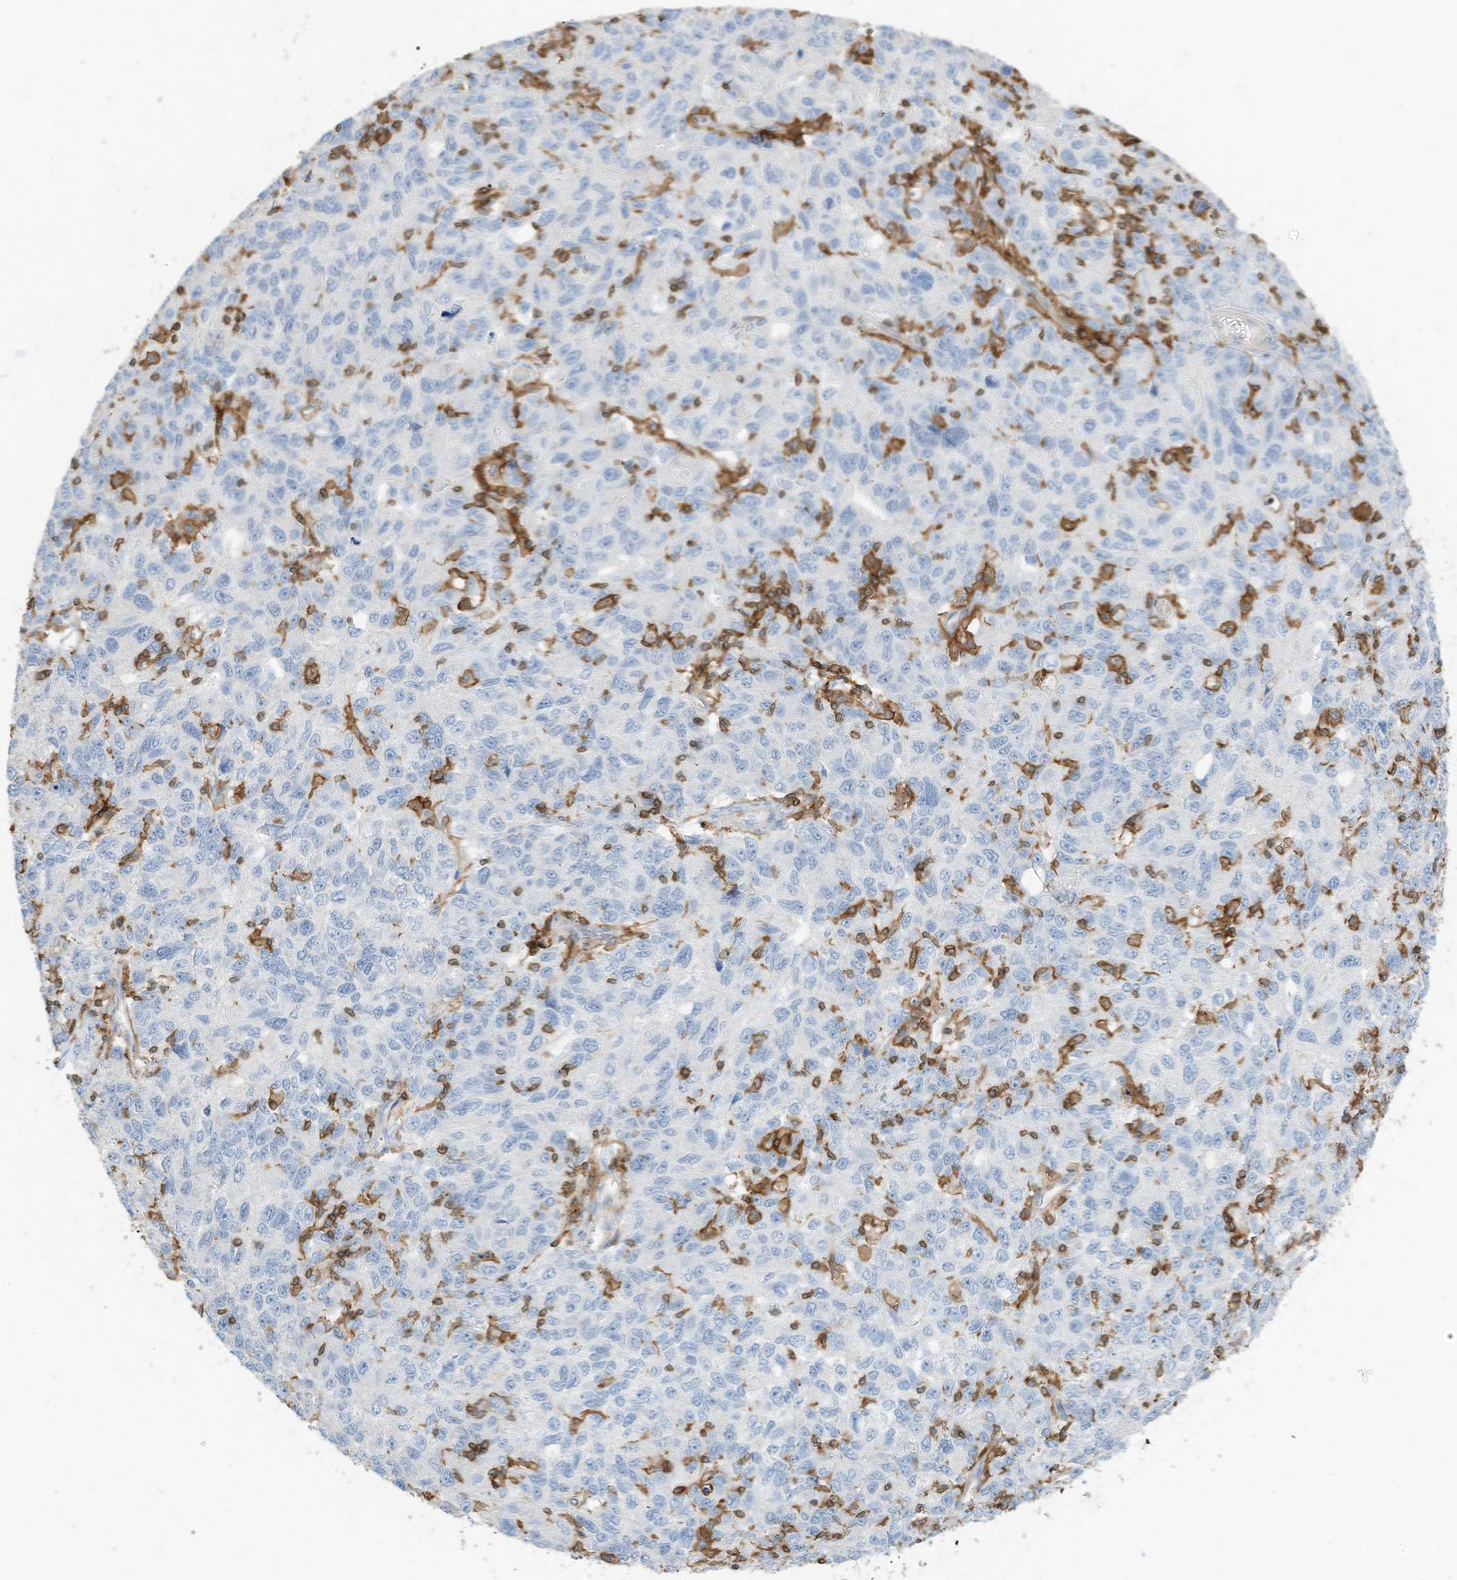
{"staining": {"intensity": "negative", "quantity": "none", "location": "none"}, "tissue": "ovarian cancer", "cell_type": "Tumor cells", "image_type": "cancer", "snomed": [{"axis": "morphology", "description": "Carcinoma, endometroid"}, {"axis": "topography", "description": "Ovary"}], "caption": "DAB (3,3'-diaminobenzidine) immunohistochemical staining of ovarian cancer displays no significant expression in tumor cells.", "gene": "ARHGAP25", "patient": {"sex": "female", "age": 42}}